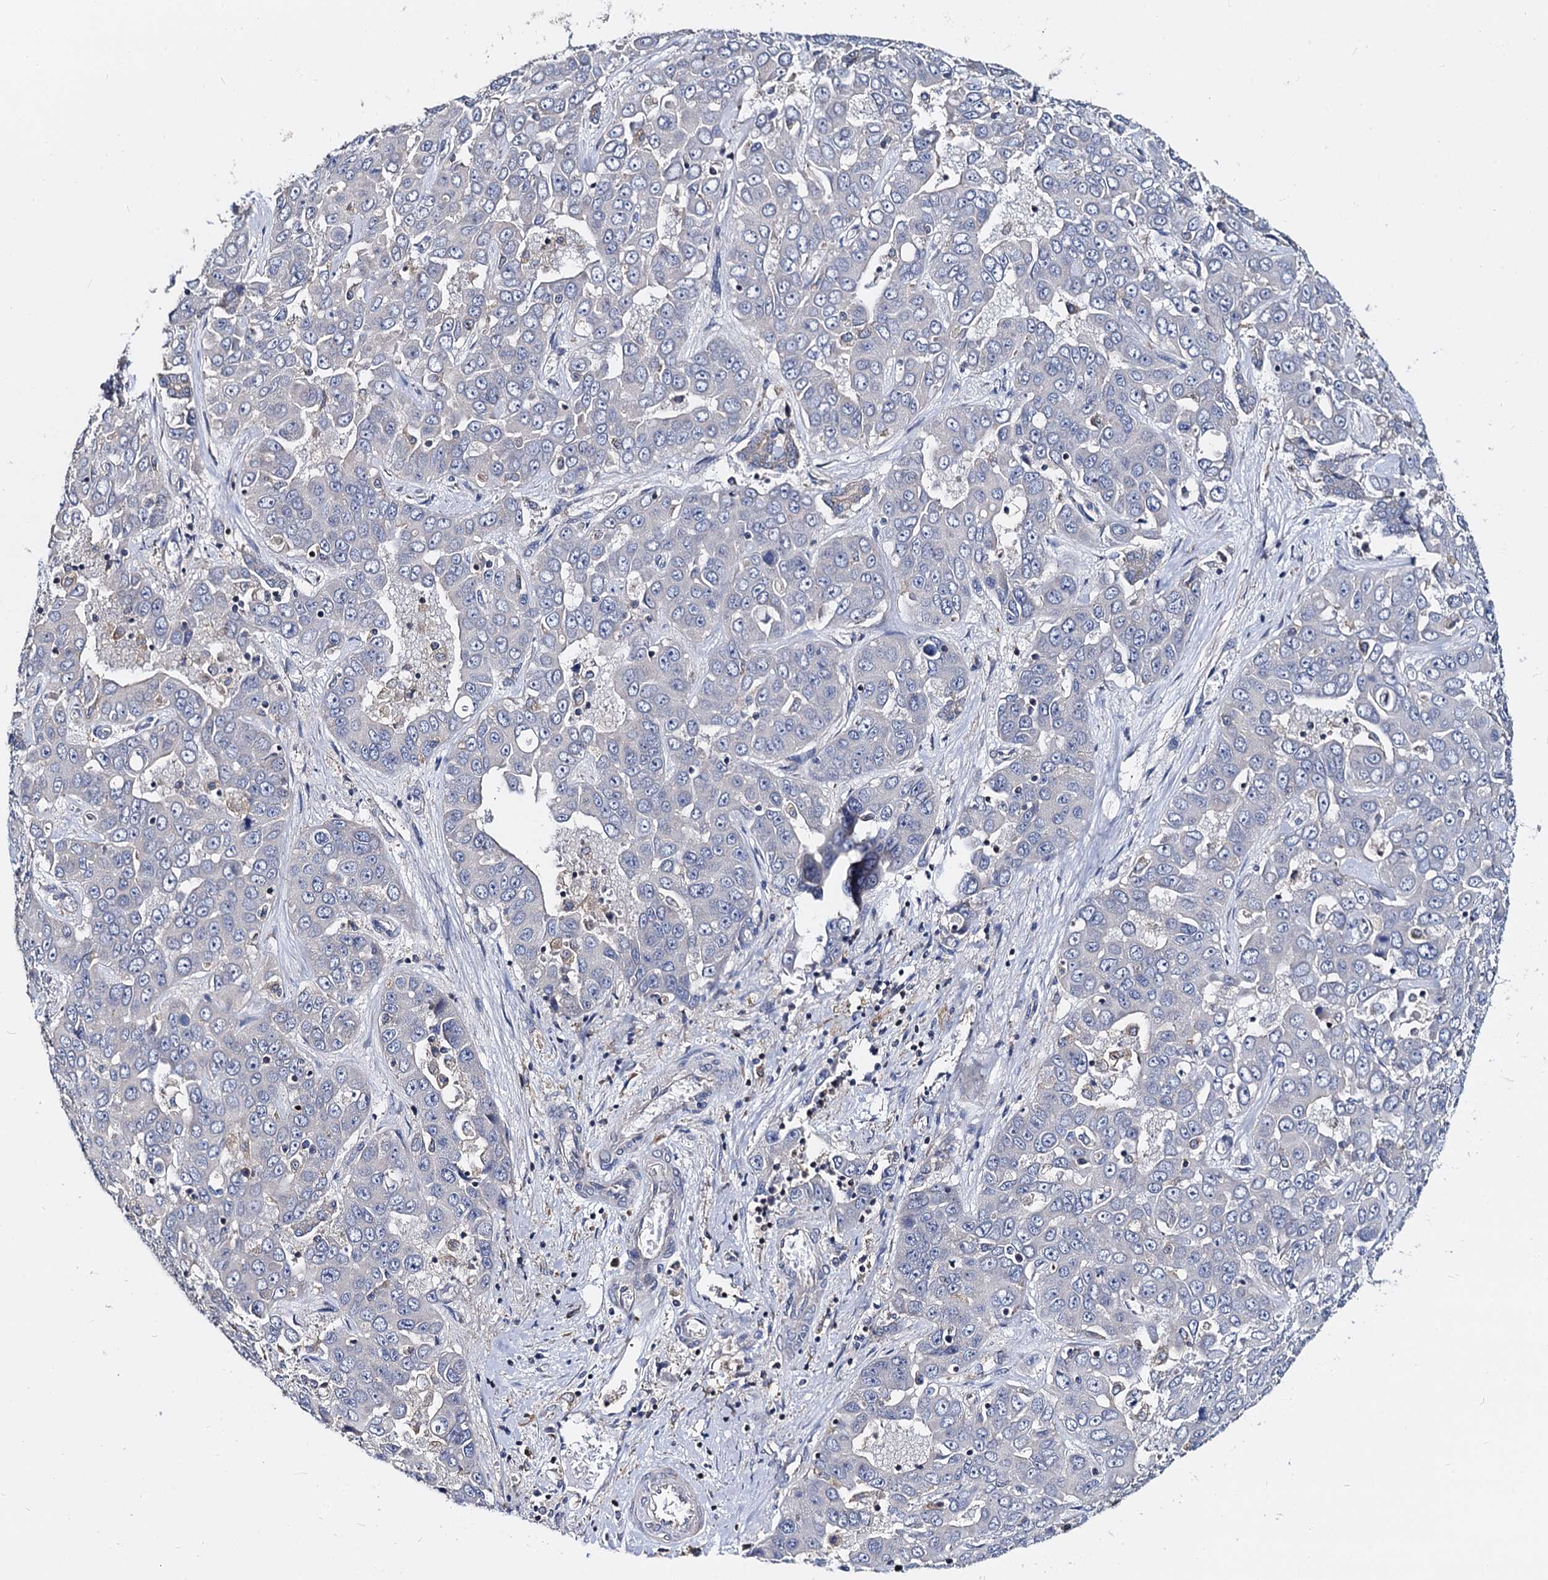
{"staining": {"intensity": "negative", "quantity": "none", "location": "none"}, "tissue": "liver cancer", "cell_type": "Tumor cells", "image_type": "cancer", "snomed": [{"axis": "morphology", "description": "Cholangiocarcinoma"}, {"axis": "topography", "description": "Liver"}], "caption": "An image of liver cholangiocarcinoma stained for a protein demonstrates no brown staining in tumor cells.", "gene": "ANKRD13A", "patient": {"sex": "female", "age": 52}}